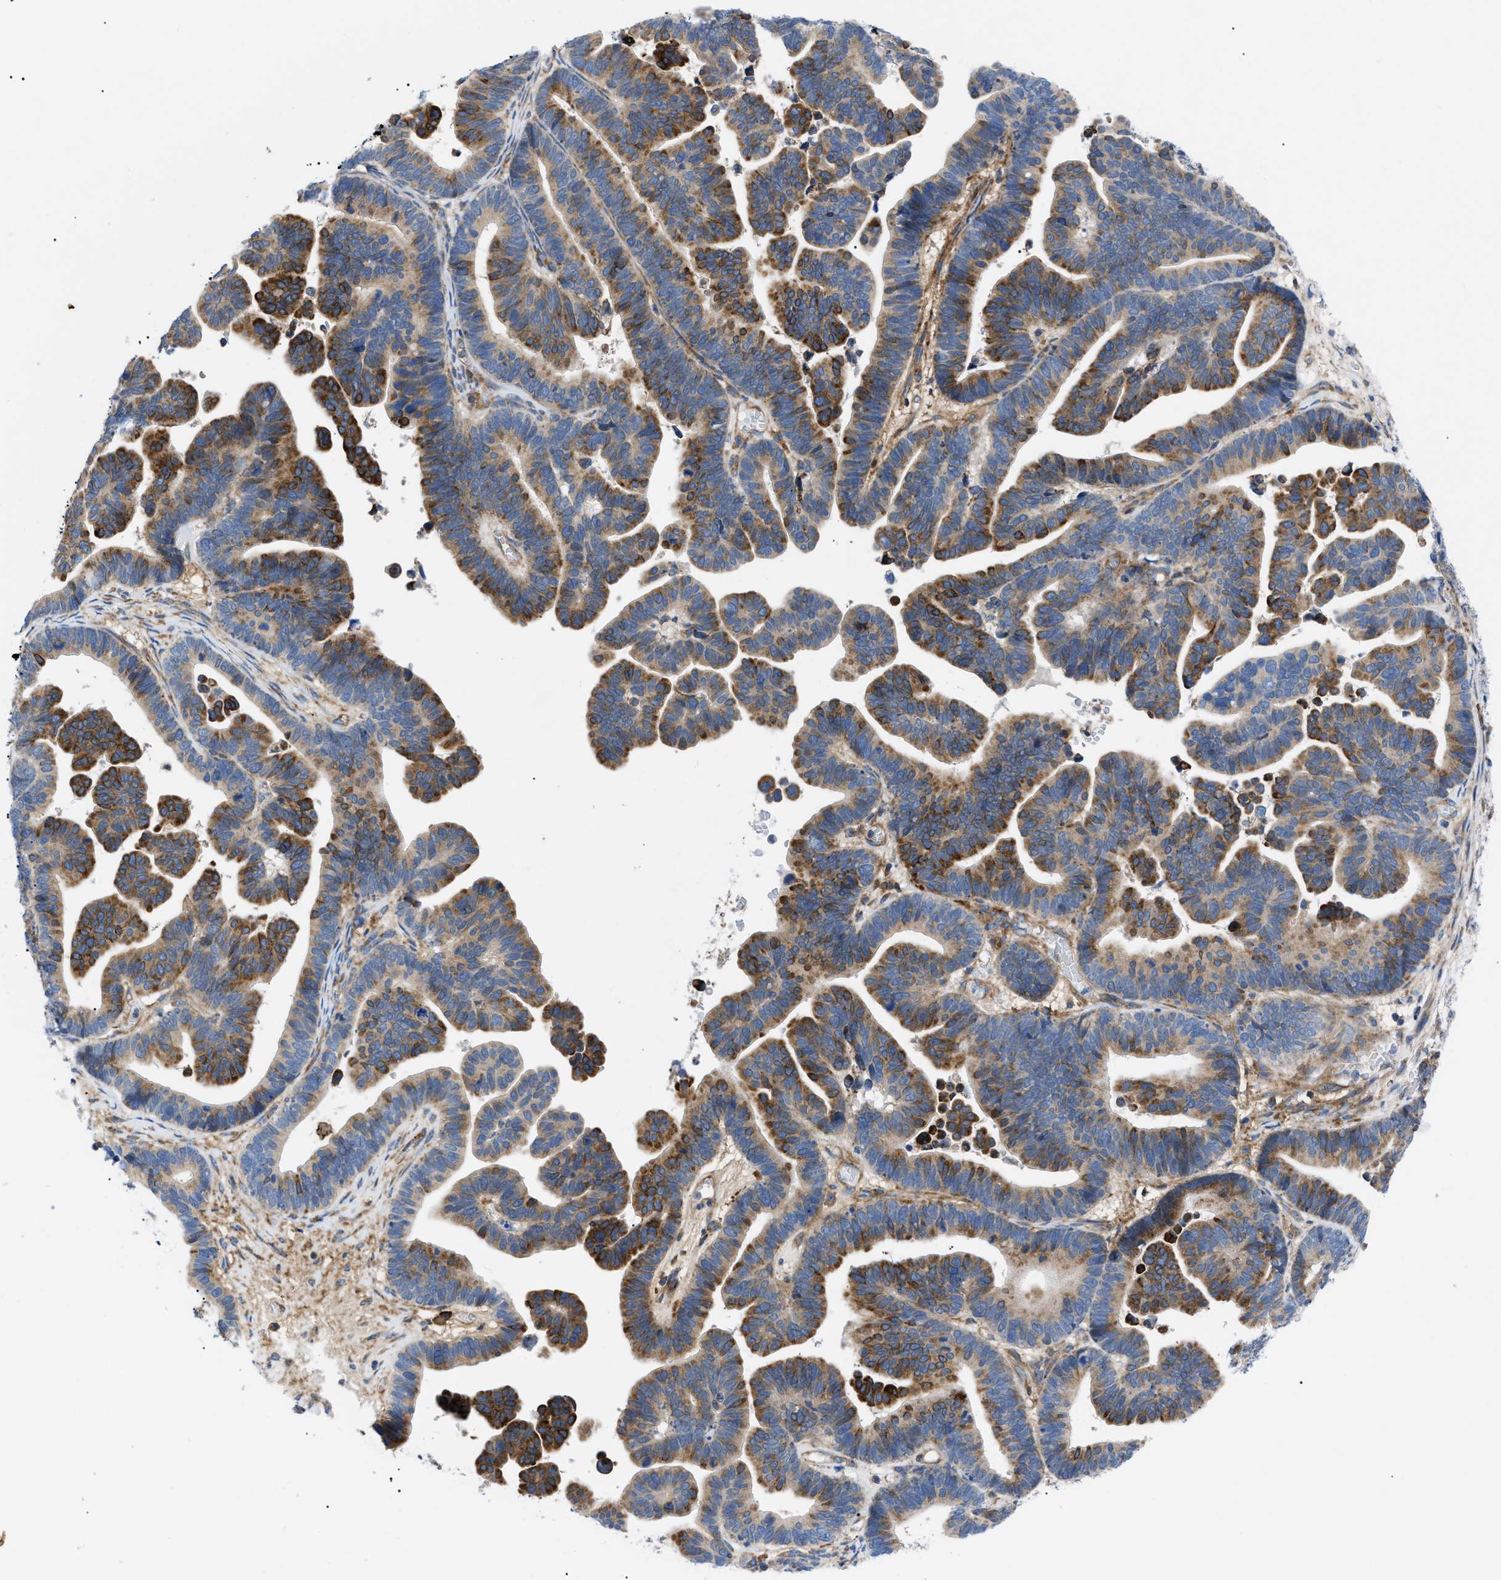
{"staining": {"intensity": "moderate", "quantity": ">75%", "location": "cytoplasmic/membranous"}, "tissue": "ovarian cancer", "cell_type": "Tumor cells", "image_type": "cancer", "snomed": [{"axis": "morphology", "description": "Cystadenocarcinoma, serous, NOS"}, {"axis": "topography", "description": "Ovary"}], "caption": "Immunohistochemical staining of human ovarian serous cystadenocarcinoma demonstrates medium levels of moderate cytoplasmic/membranous staining in approximately >75% of tumor cells.", "gene": "HSPB8", "patient": {"sex": "female", "age": 56}}